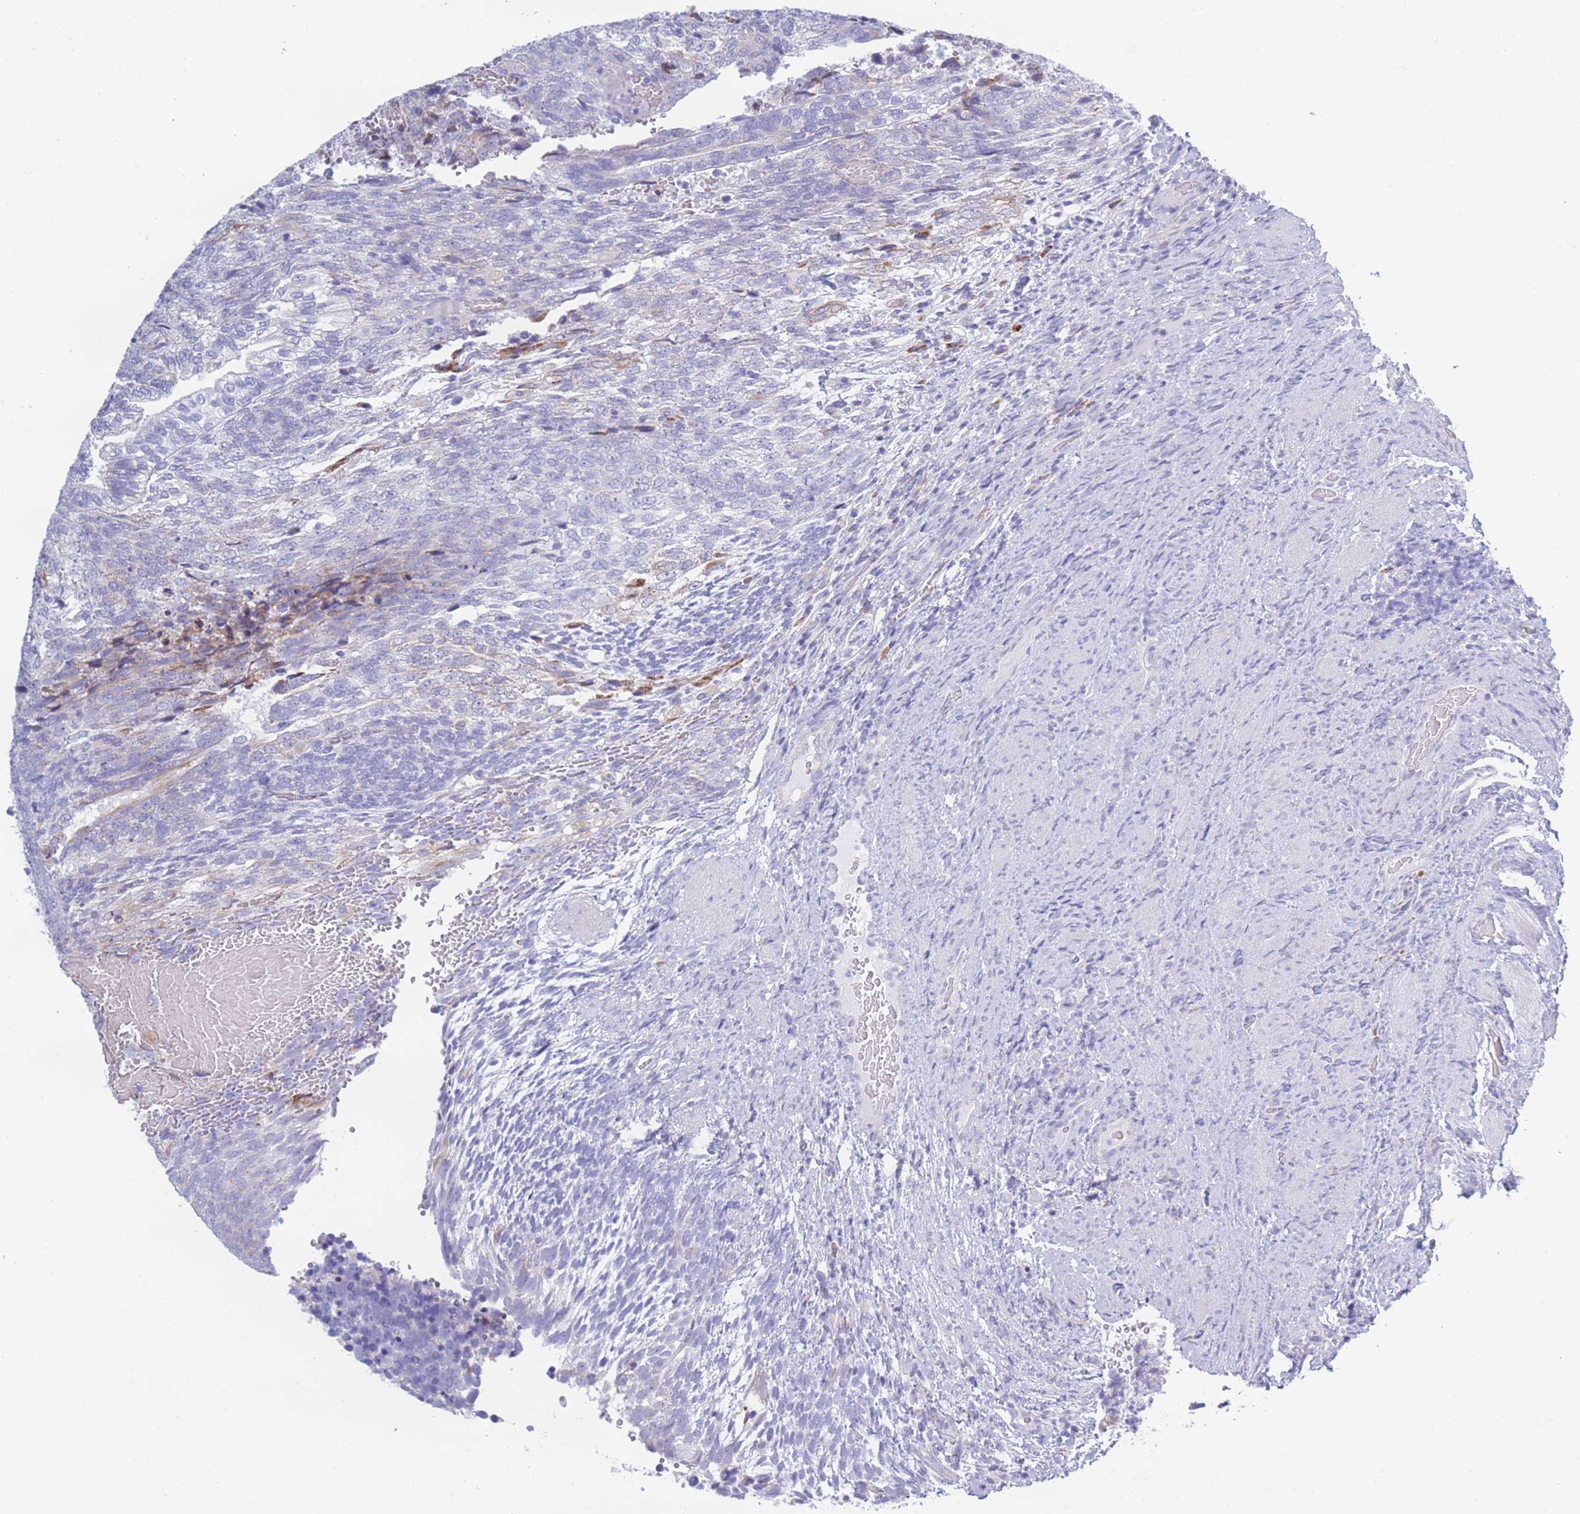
{"staining": {"intensity": "negative", "quantity": "none", "location": "none"}, "tissue": "testis cancer", "cell_type": "Tumor cells", "image_type": "cancer", "snomed": [{"axis": "morphology", "description": "Carcinoma, Embryonal, NOS"}, {"axis": "topography", "description": "Testis"}], "caption": "Tumor cells are negative for protein expression in human testis embryonal carcinoma.", "gene": "XKR8", "patient": {"sex": "male", "age": 23}}